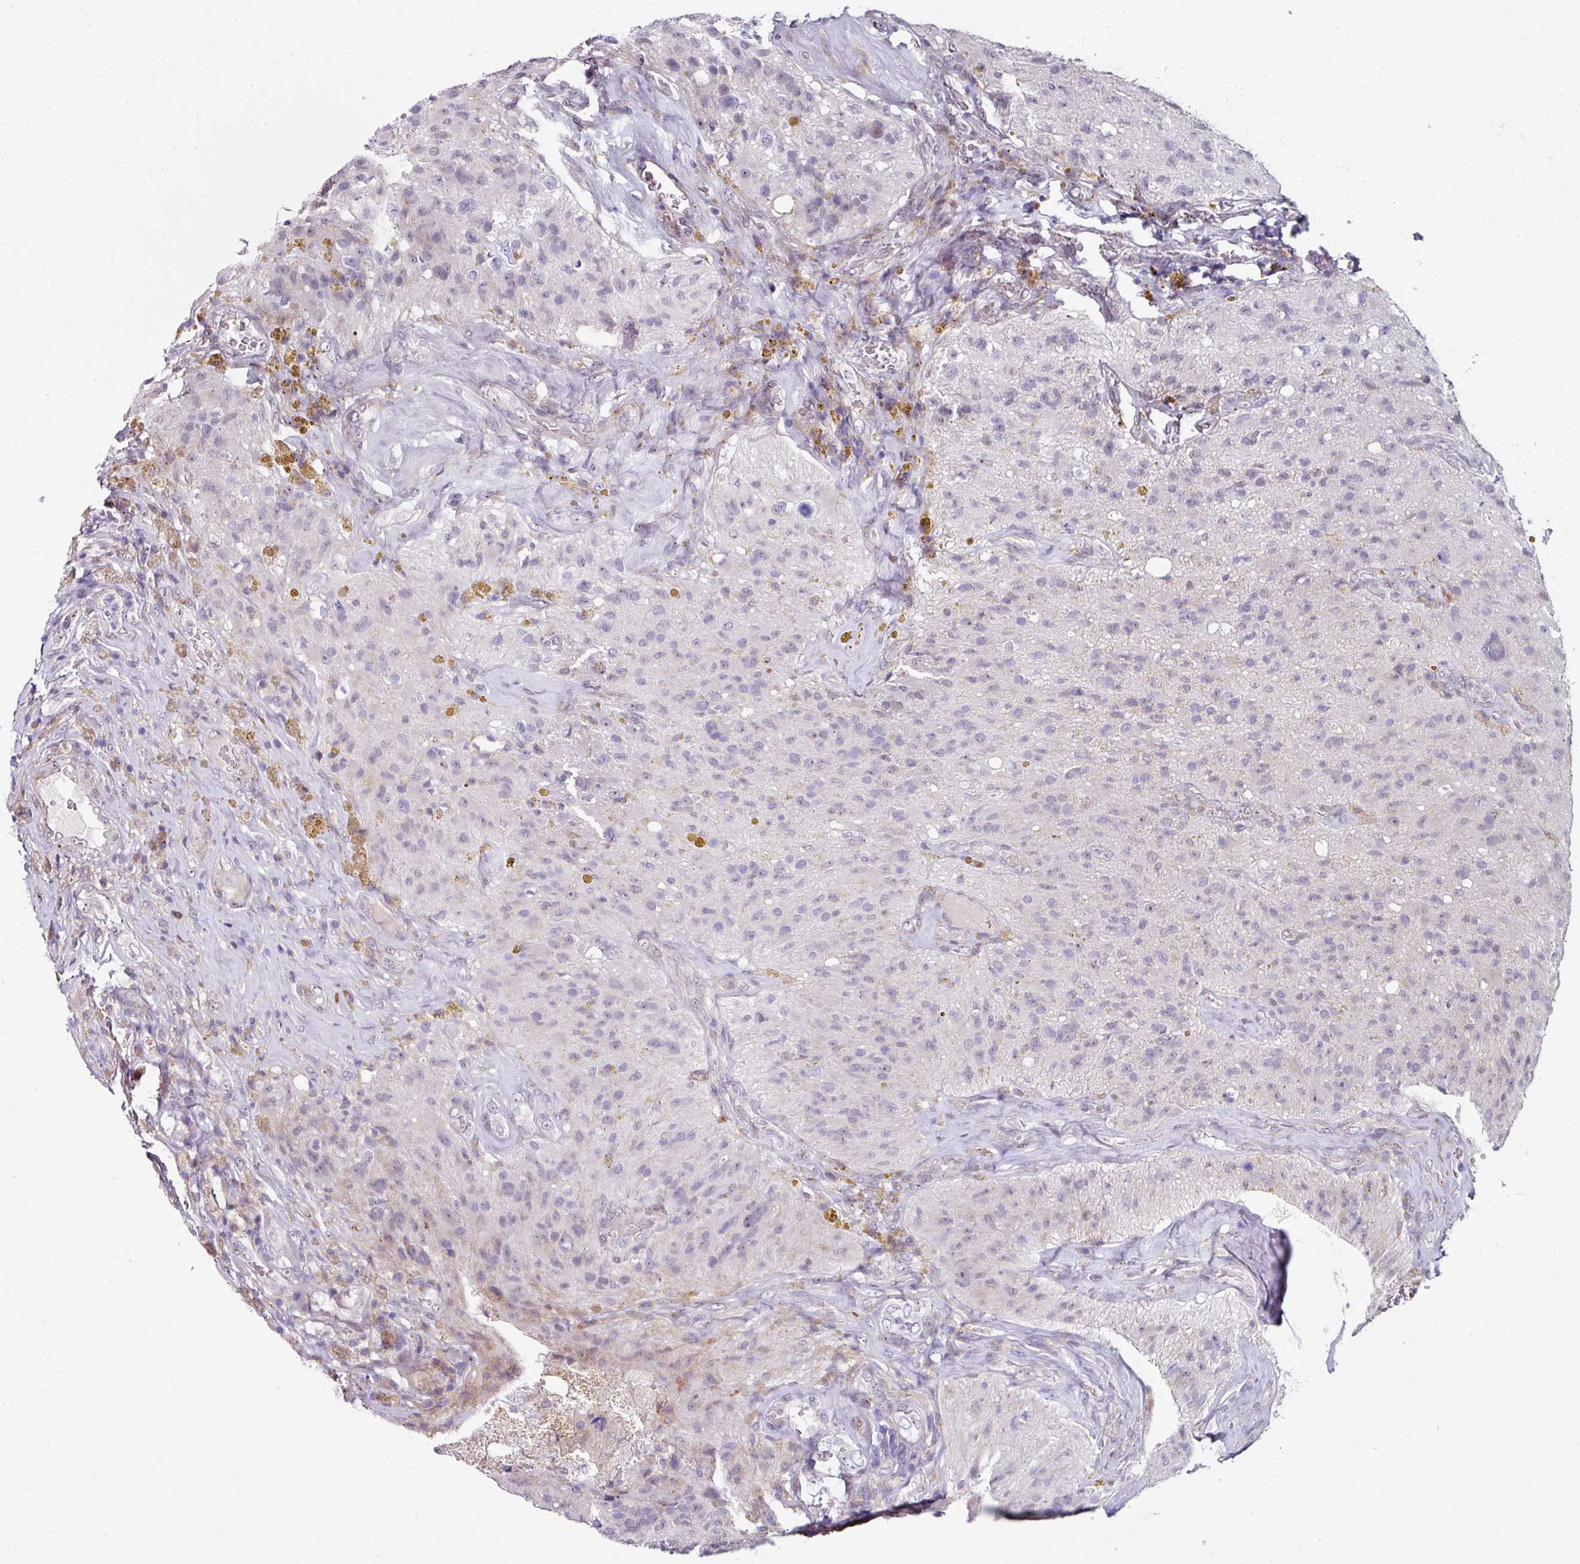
{"staining": {"intensity": "negative", "quantity": "none", "location": "none"}, "tissue": "glioma", "cell_type": "Tumor cells", "image_type": "cancer", "snomed": [{"axis": "morphology", "description": "Glioma, malignant, High grade"}, {"axis": "topography", "description": "Brain"}], "caption": "Malignant high-grade glioma was stained to show a protein in brown. There is no significant positivity in tumor cells. Nuclei are stained in blue.", "gene": "BMS1", "patient": {"sex": "male", "age": 69}}